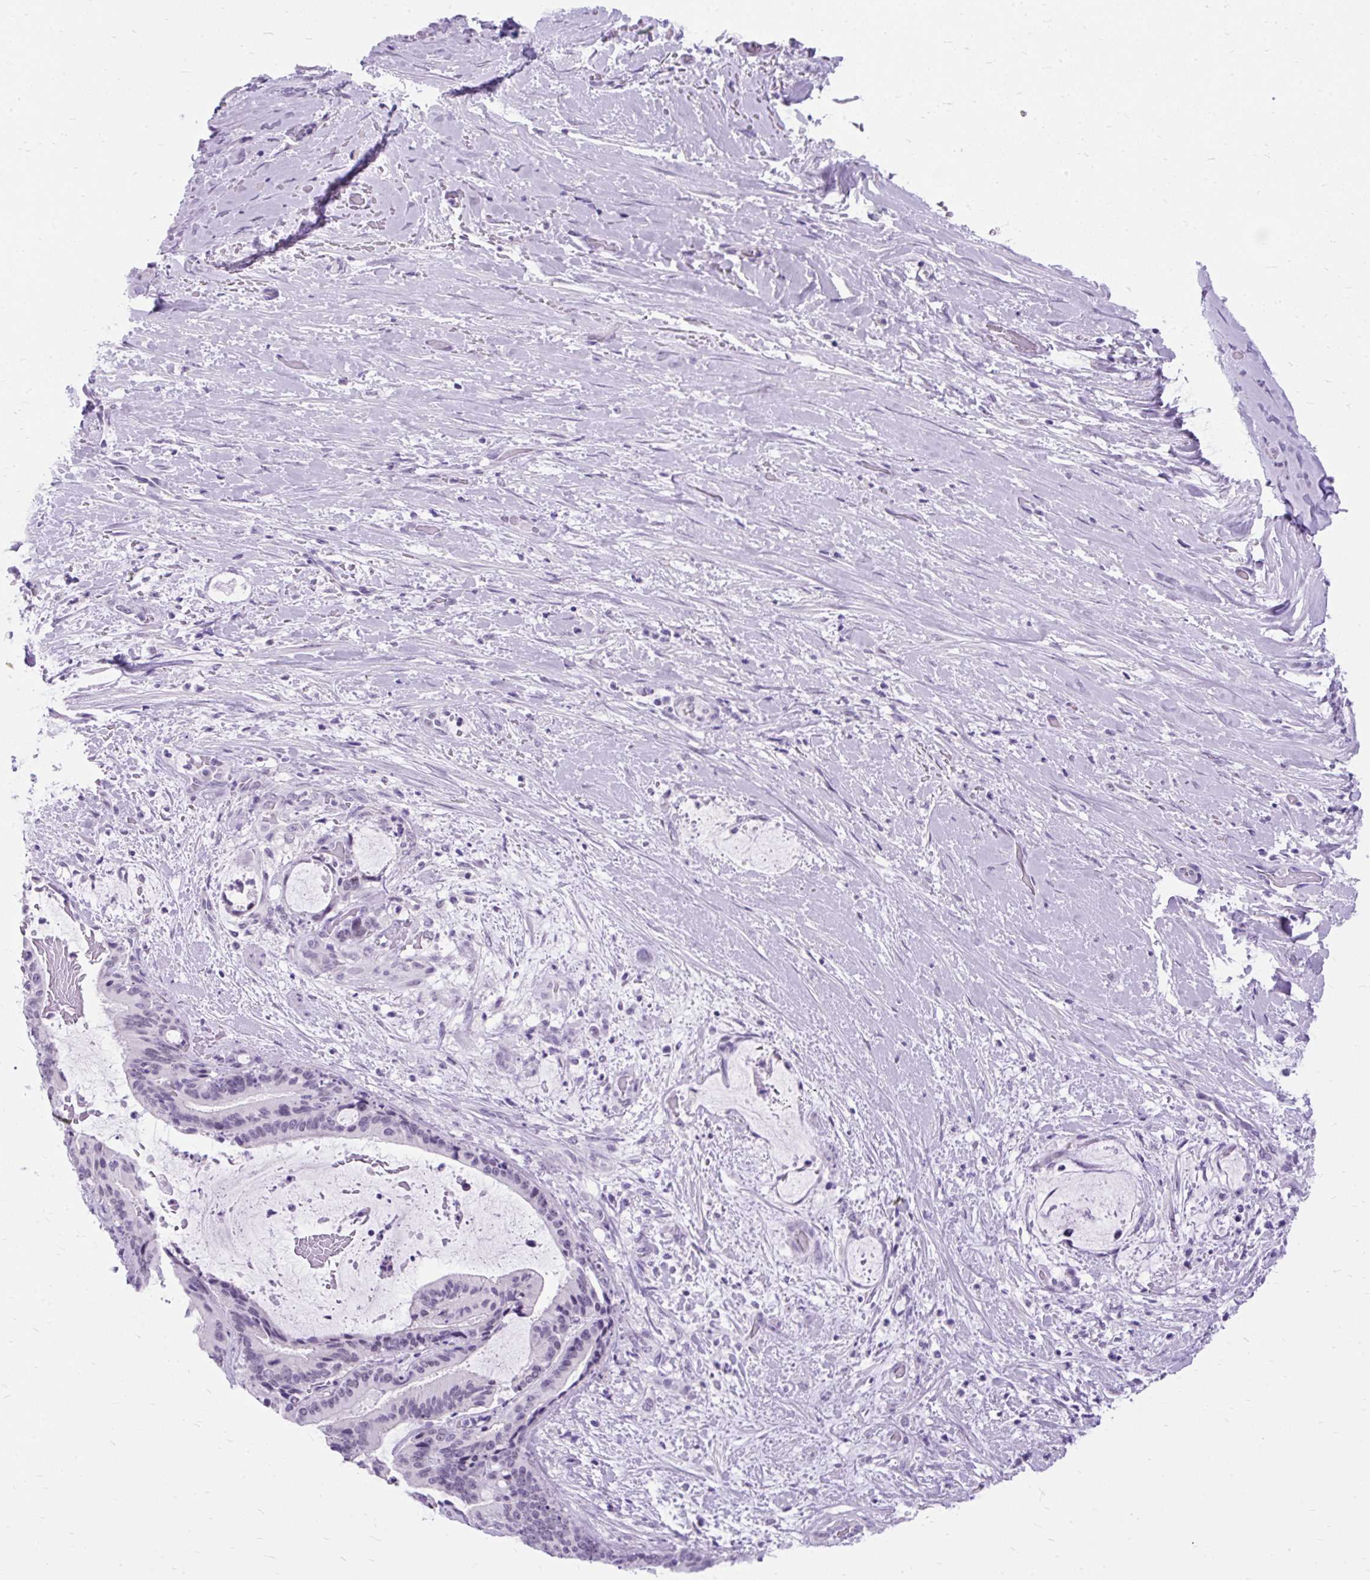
{"staining": {"intensity": "negative", "quantity": "none", "location": "none"}, "tissue": "liver cancer", "cell_type": "Tumor cells", "image_type": "cancer", "snomed": [{"axis": "morphology", "description": "Normal tissue, NOS"}, {"axis": "morphology", "description": "Cholangiocarcinoma"}, {"axis": "topography", "description": "Liver"}, {"axis": "topography", "description": "Peripheral nerve tissue"}], "caption": "Immunohistochemistry (IHC) micrograph of human liver cancer (cholangiocarcinoma) stained for a protein (brown), which displays no expression in tumor cells.", "gene": "SCGB1A1", "patient": {"sex": "female", "age": 73}}